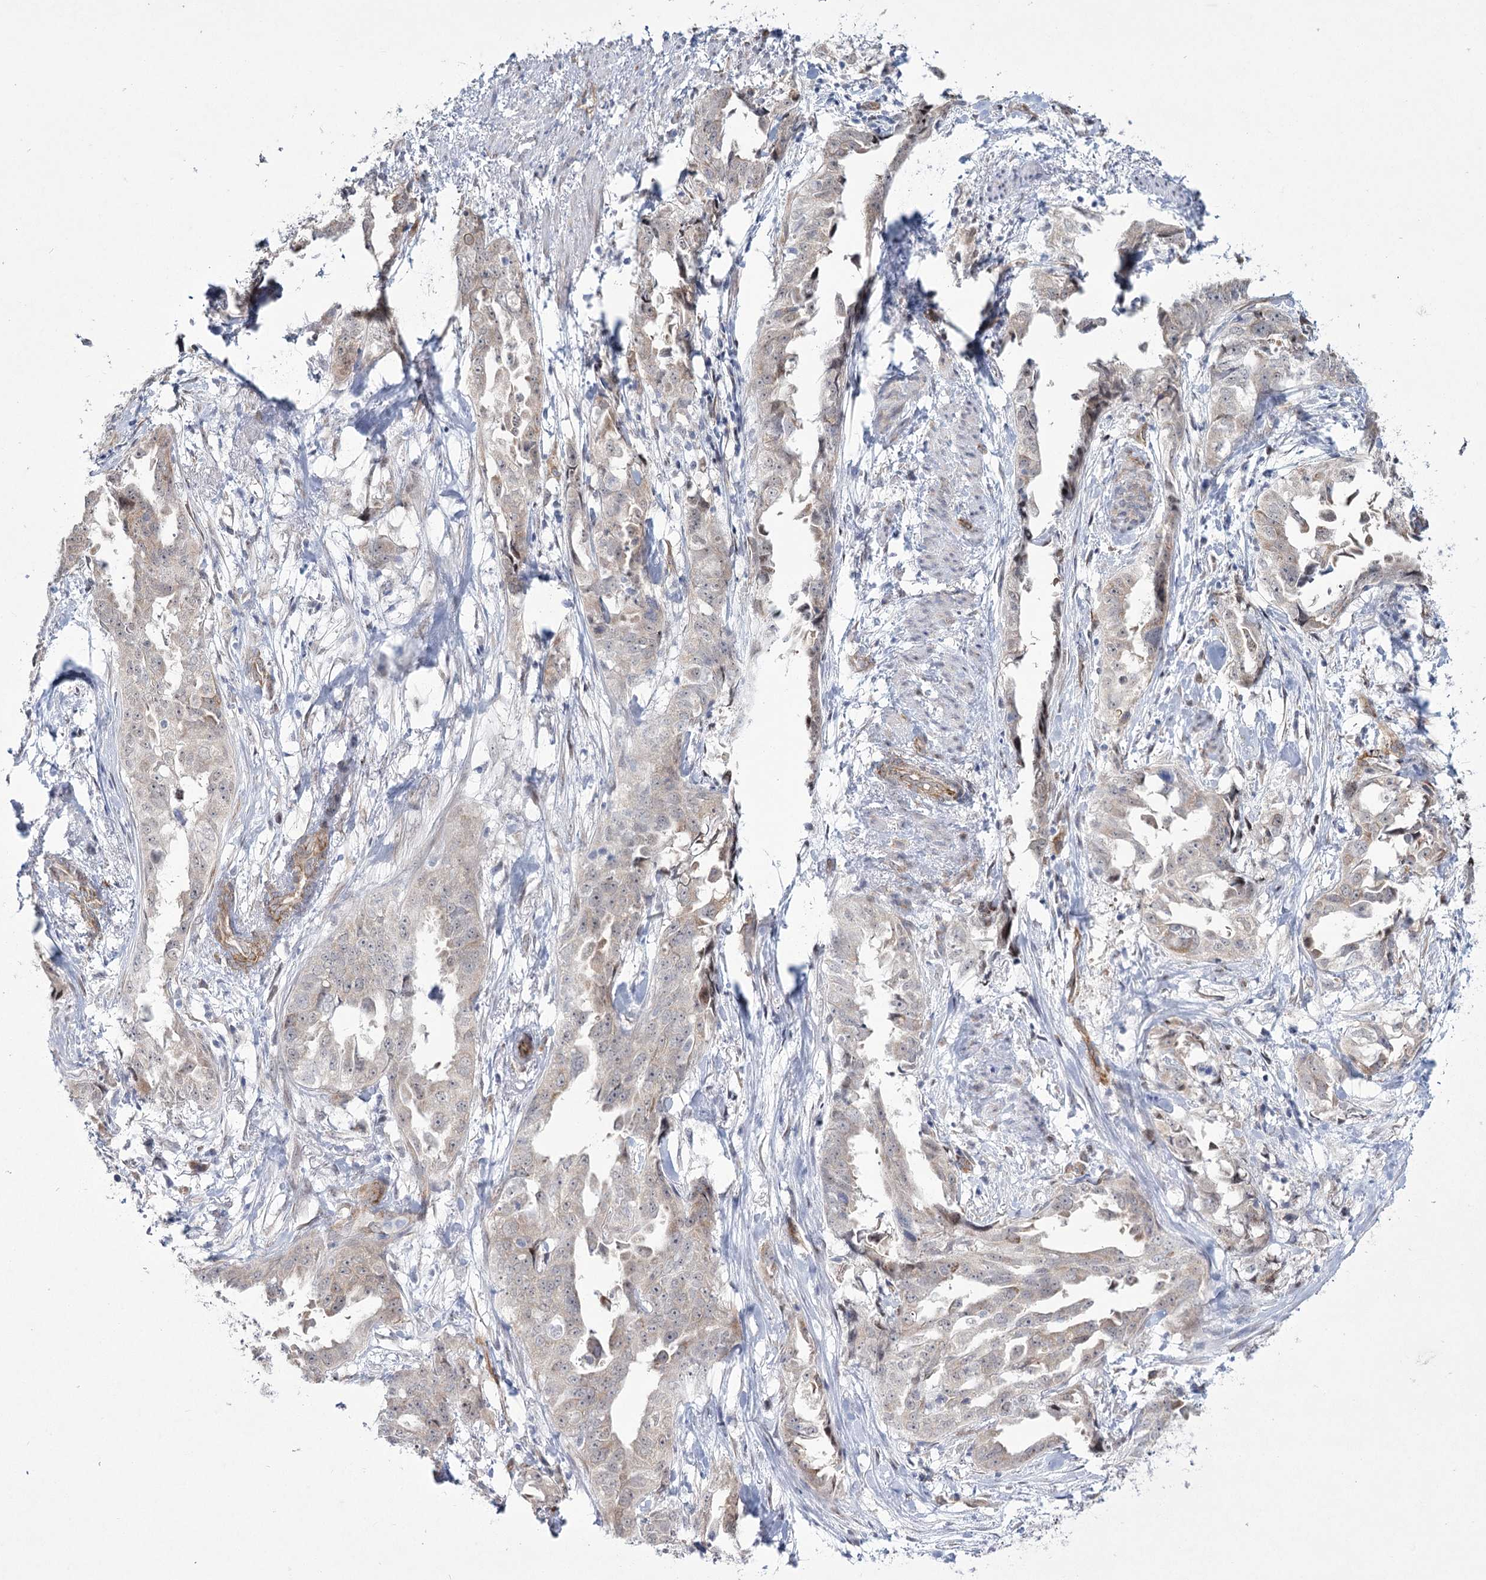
{"staining": {"intensity": "weak", "quantity": "<25%", "location": "nuclear"}, "tissue": "endometrial cancer", "cell_type": "Tumor cells", "image_type": "cancer", "snomed": [{"axis": "morphology", "description": "Adenocarcinoma, NOS"}, {"axis": "topography", "description": "Endometrium"}], "caption": "The photomicrograph displays no staining of tumor cells in endometrial cancer (adenocarcinoma). Nuclei are stained in blue.", "gene": "YBX3", "patient": {"sex": "female", "age": 65}}